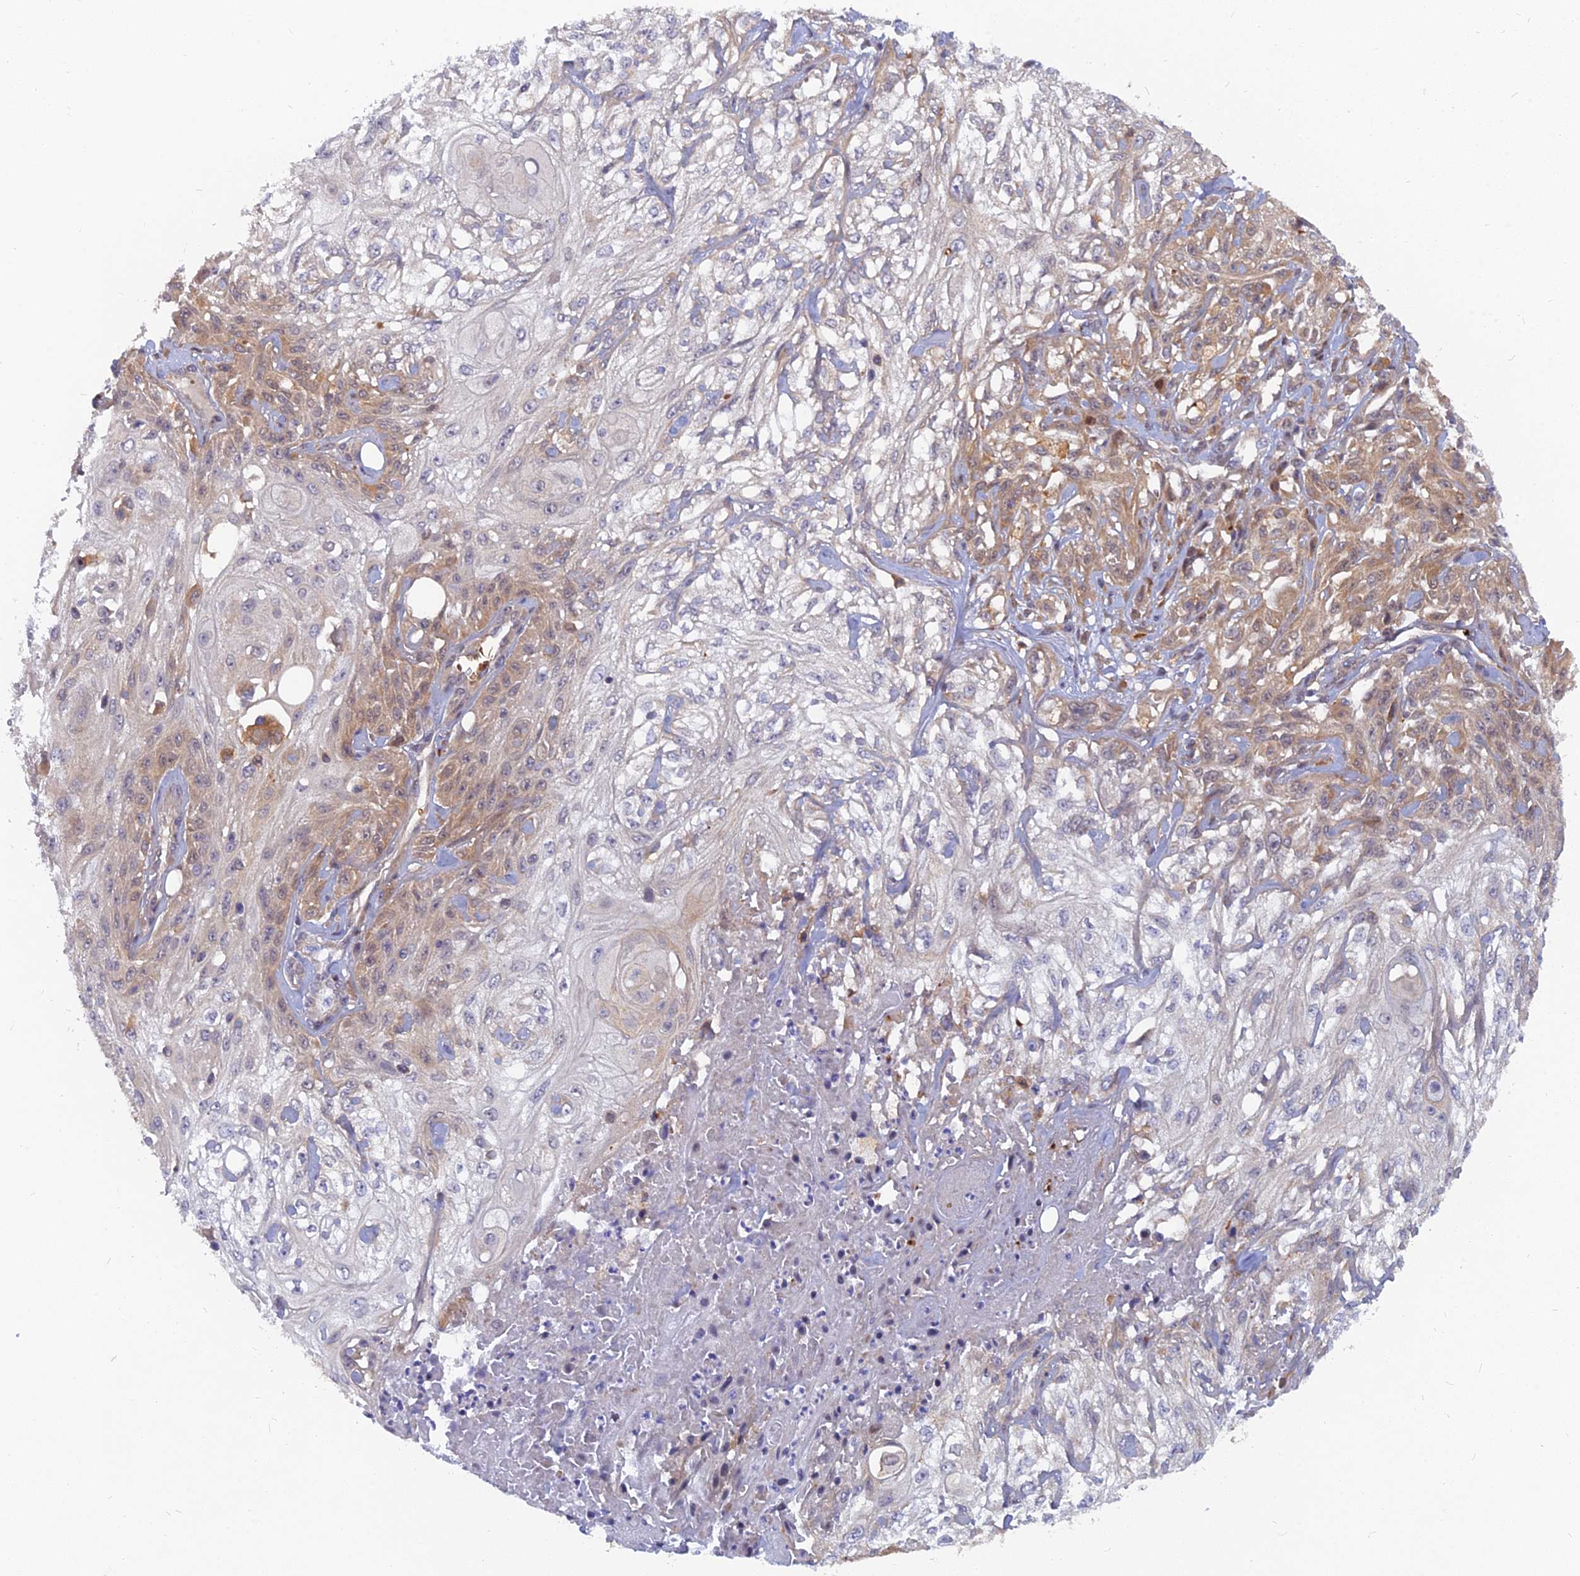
{"staining": {"intensity": "moderate", "quantity": "25%-75%", "location": "cytoplasmic/membranous"}, "tissue": "skin cancer", "cell_type": "Tumor cells", "image_type": "cancer", "snomed": [{"axis": "morphology", "description": "Squamous cell carcinoma, NOS"}, {"axis": "morphology", "description": "Squamous cell carcinoma, metastatic, NOS"}, {"axis": "topography", "description": "Skin"}, {"axis": "topography", "description": "Lymph node"}], "caption": "Approximately 25%-75% of tumor cells in skin cancer (metastatic squamous cell carcinoma) demonstrate moderate cytoplasmic/membranous protein staining as visualized by brown immunohistochemical staining.", "gene": "ARL2BP", "patient": {"sex": "male", "age": 75}}